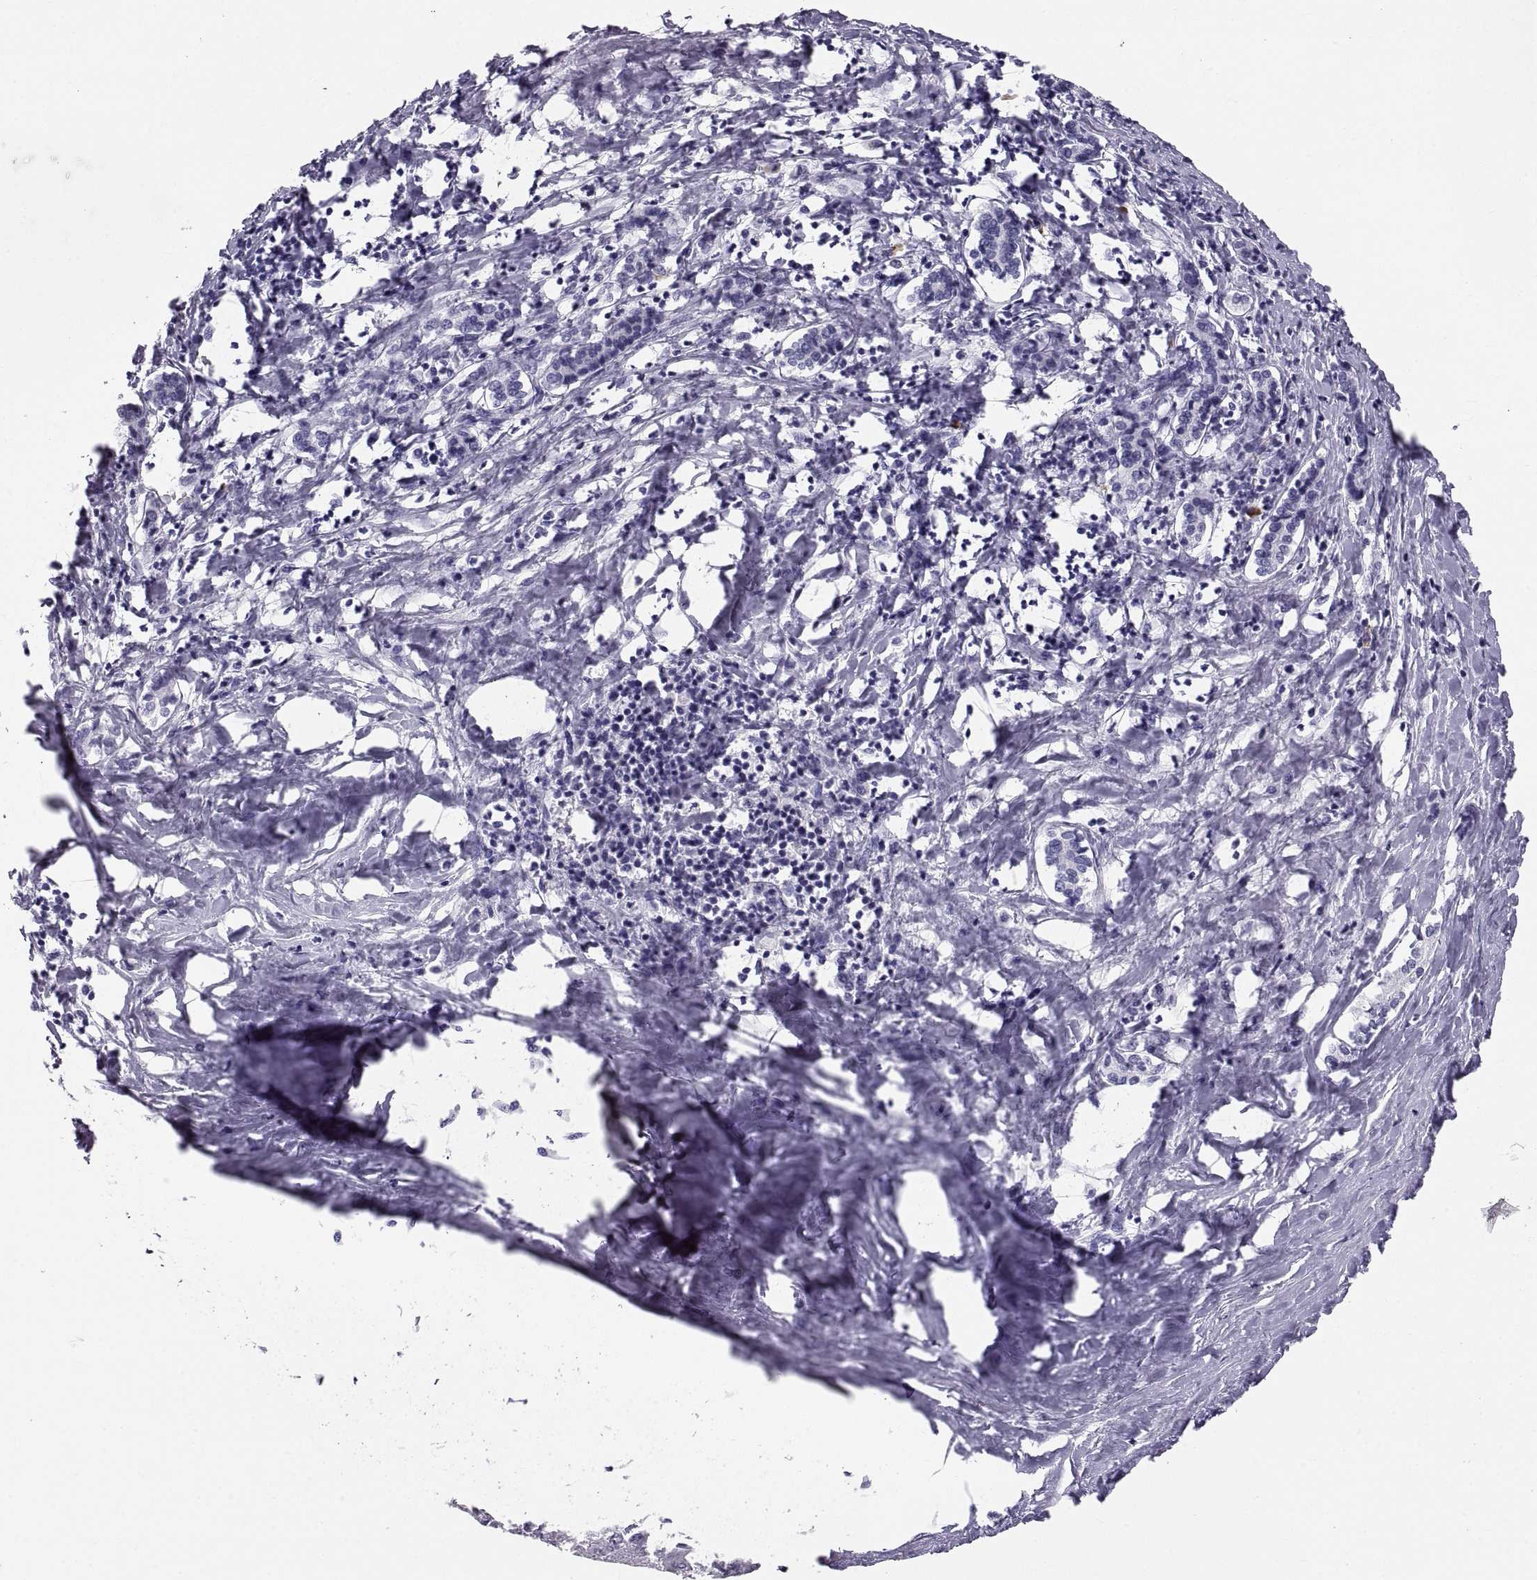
{"staining": {"intensity": "negative", "quantity": "none", "location": "none"}, "tissue": "liver cancer", "cell_type": "Tumor cells", "image_type": "cancer", "snomed": [{"axis": "morphology", "description": "Carcinoma, Hepatocellular, NOS"}, {"axis": "topography", "description": "Liver"}], "caption": "A high-resolution image shows immunohistochemistry (IHC) staining of hepatocellular carcinoma (liver), which reveals no significant staining in tumor cells.", "gene": "CT47A10", "patient": {"sex": "male", "age": 40}}